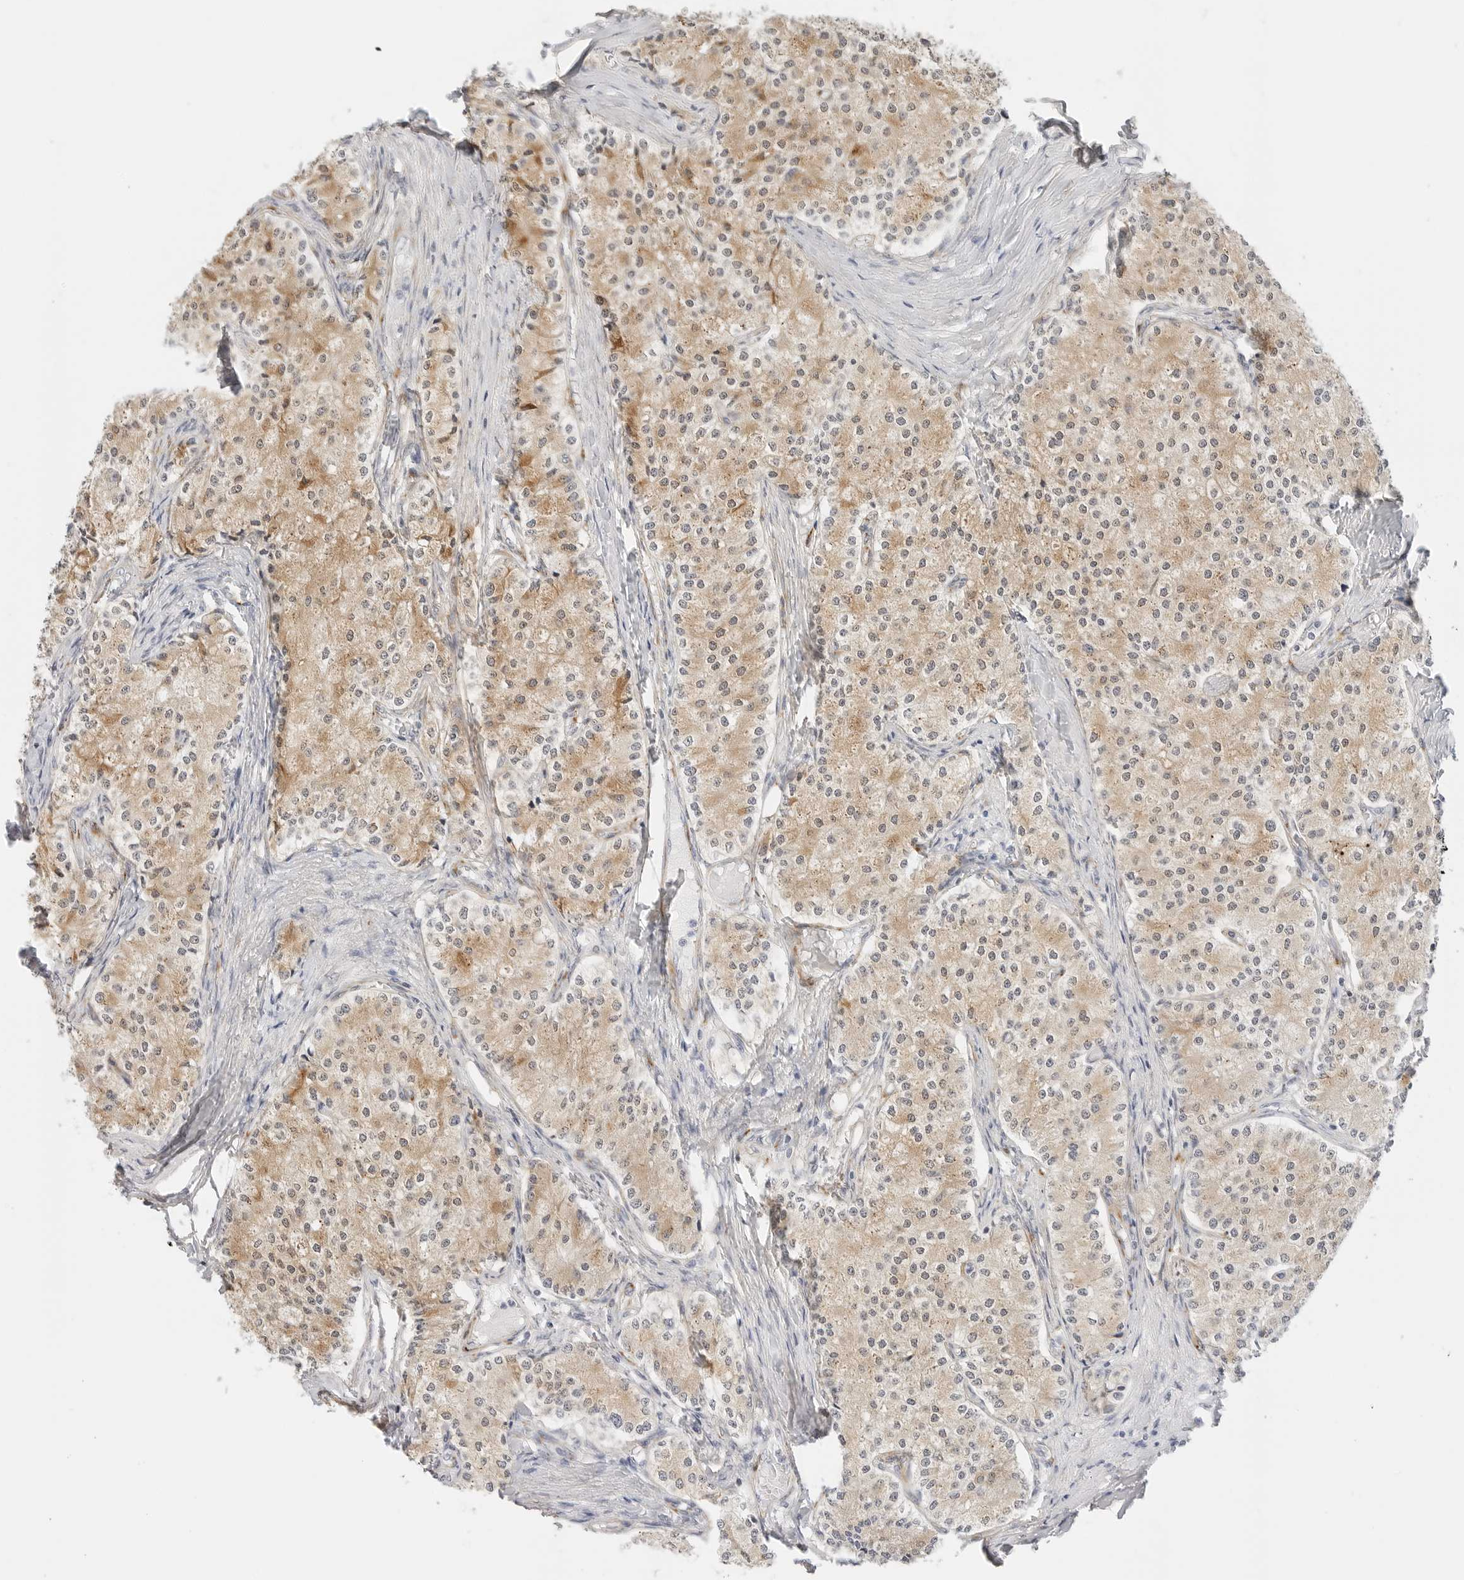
{"staining": {"intensity": "moderate", "quantity": ">75%", "location": "cytoplasmic/membranous"}, "tissue": "carcinoid", "cell_type": "Tumor cells", "image_type": "cancer", "snomed": [{"axis": "morphology", "description": "Carcinoid, malignant, NOS"}, {"axis": "topography", "description": "Colon"}], "caption": "An image of carcinoid stained for a protein reveals moderate cytoplasmic/membranous brown staining in tumor cells. (Stains: DAB (3,3'-diaminobenzidine) in brown, nuclei in blue, Microscopy: brightfield microscopy at high magnification).", "gene": "PCDH19", "patient": {"sex": "female", "age": 52}}